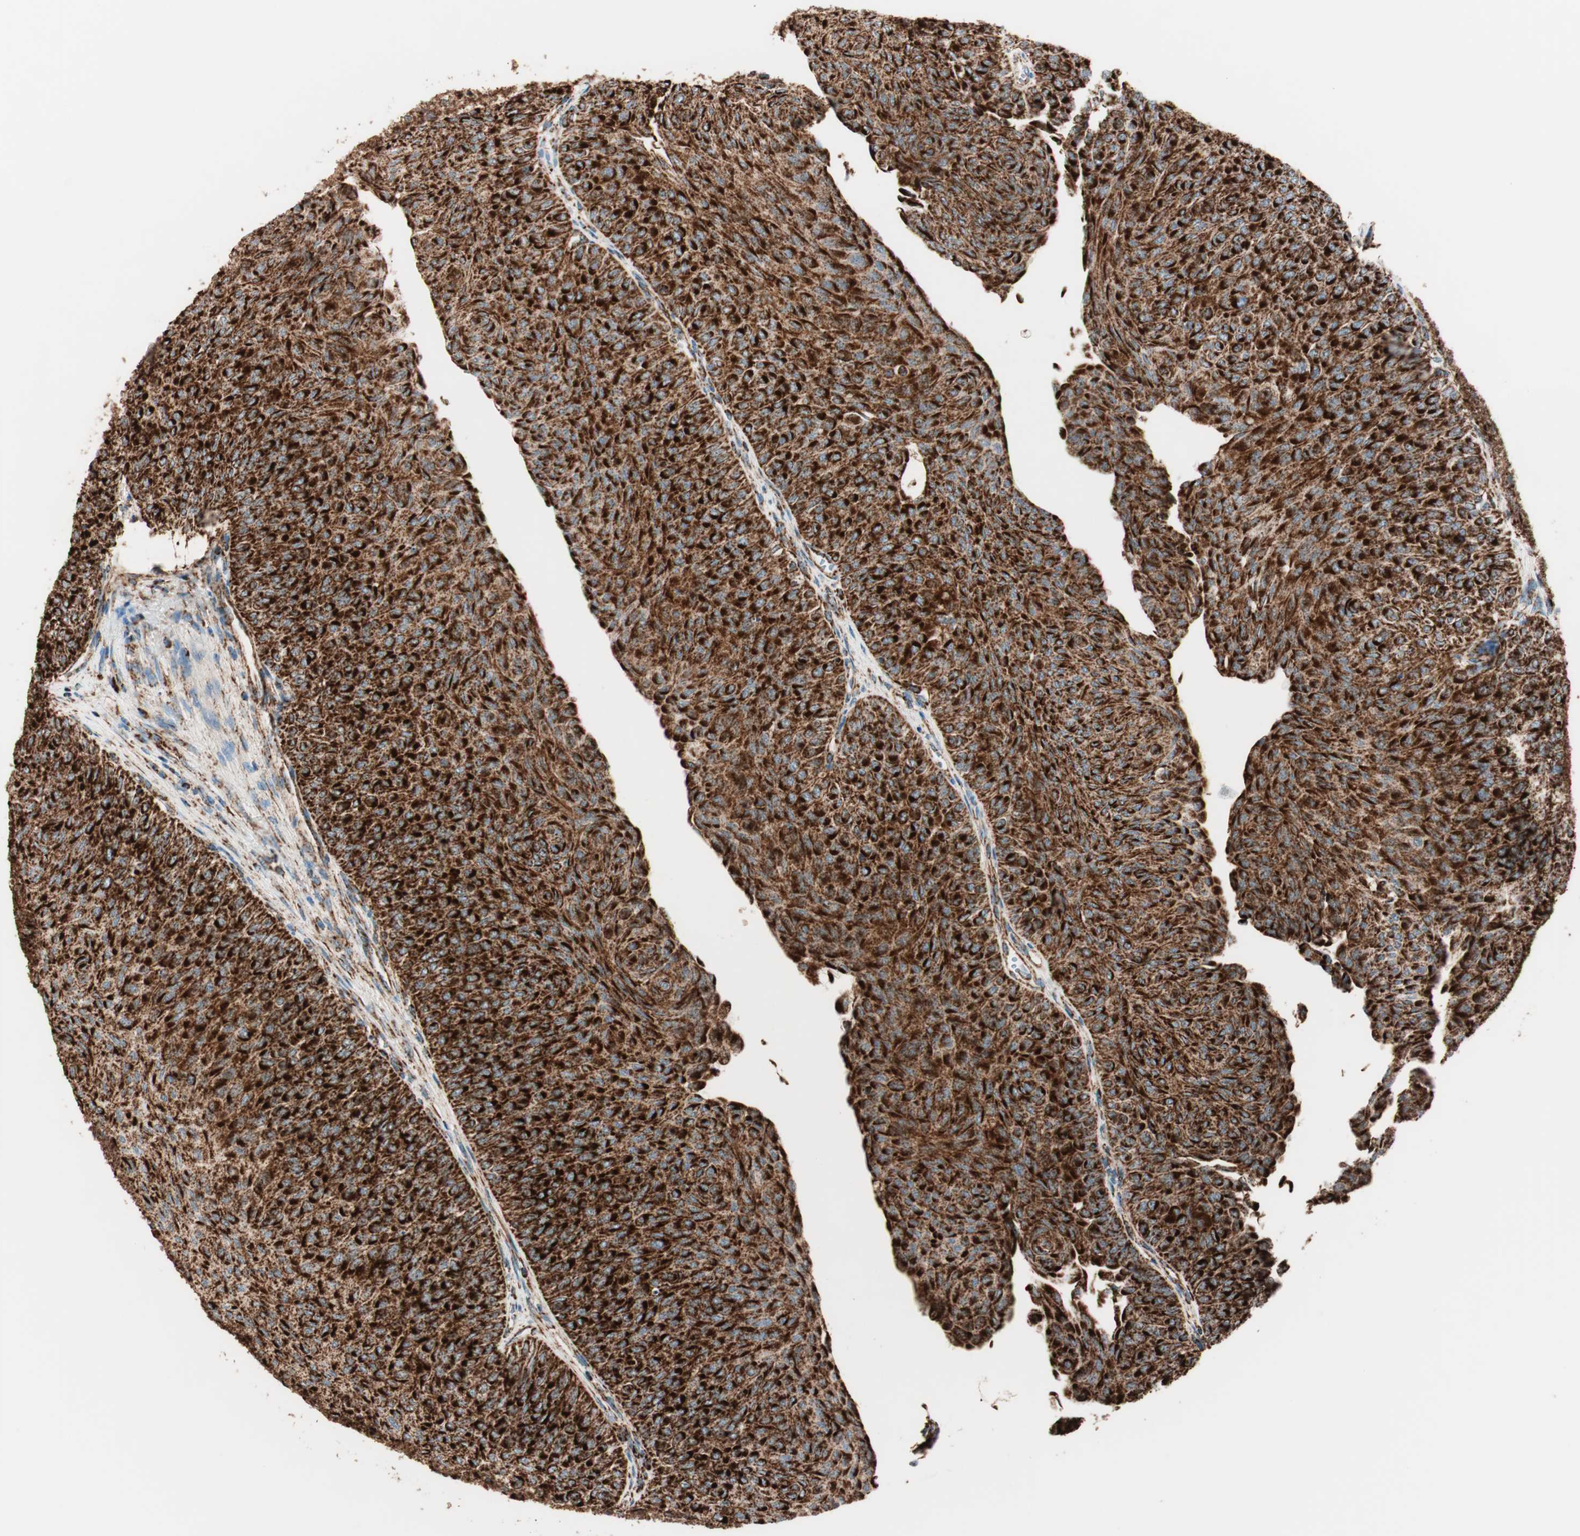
{"staining": {"intensity": "strong", "quantity": ">75%", "location": "cytoplasmic/membranous"}, "tissue": "urothelial cancer", "cell_type": "Tumor cells", "image_type": "cancer", "snomed": [{"axis": "morphology", "description": "Urothelial carcinoma, Low grade"}, {"axis": "topography", "description": "Urinary bladder"}], "caption": "Strong cytoplasmic/membranous staining for a protein is appreciated in about >75% of tumor cells of urothelial cancer using immunohistochemistry.", "gene": "TOMM22", "patient": {"sex": "male", "age": 78}}